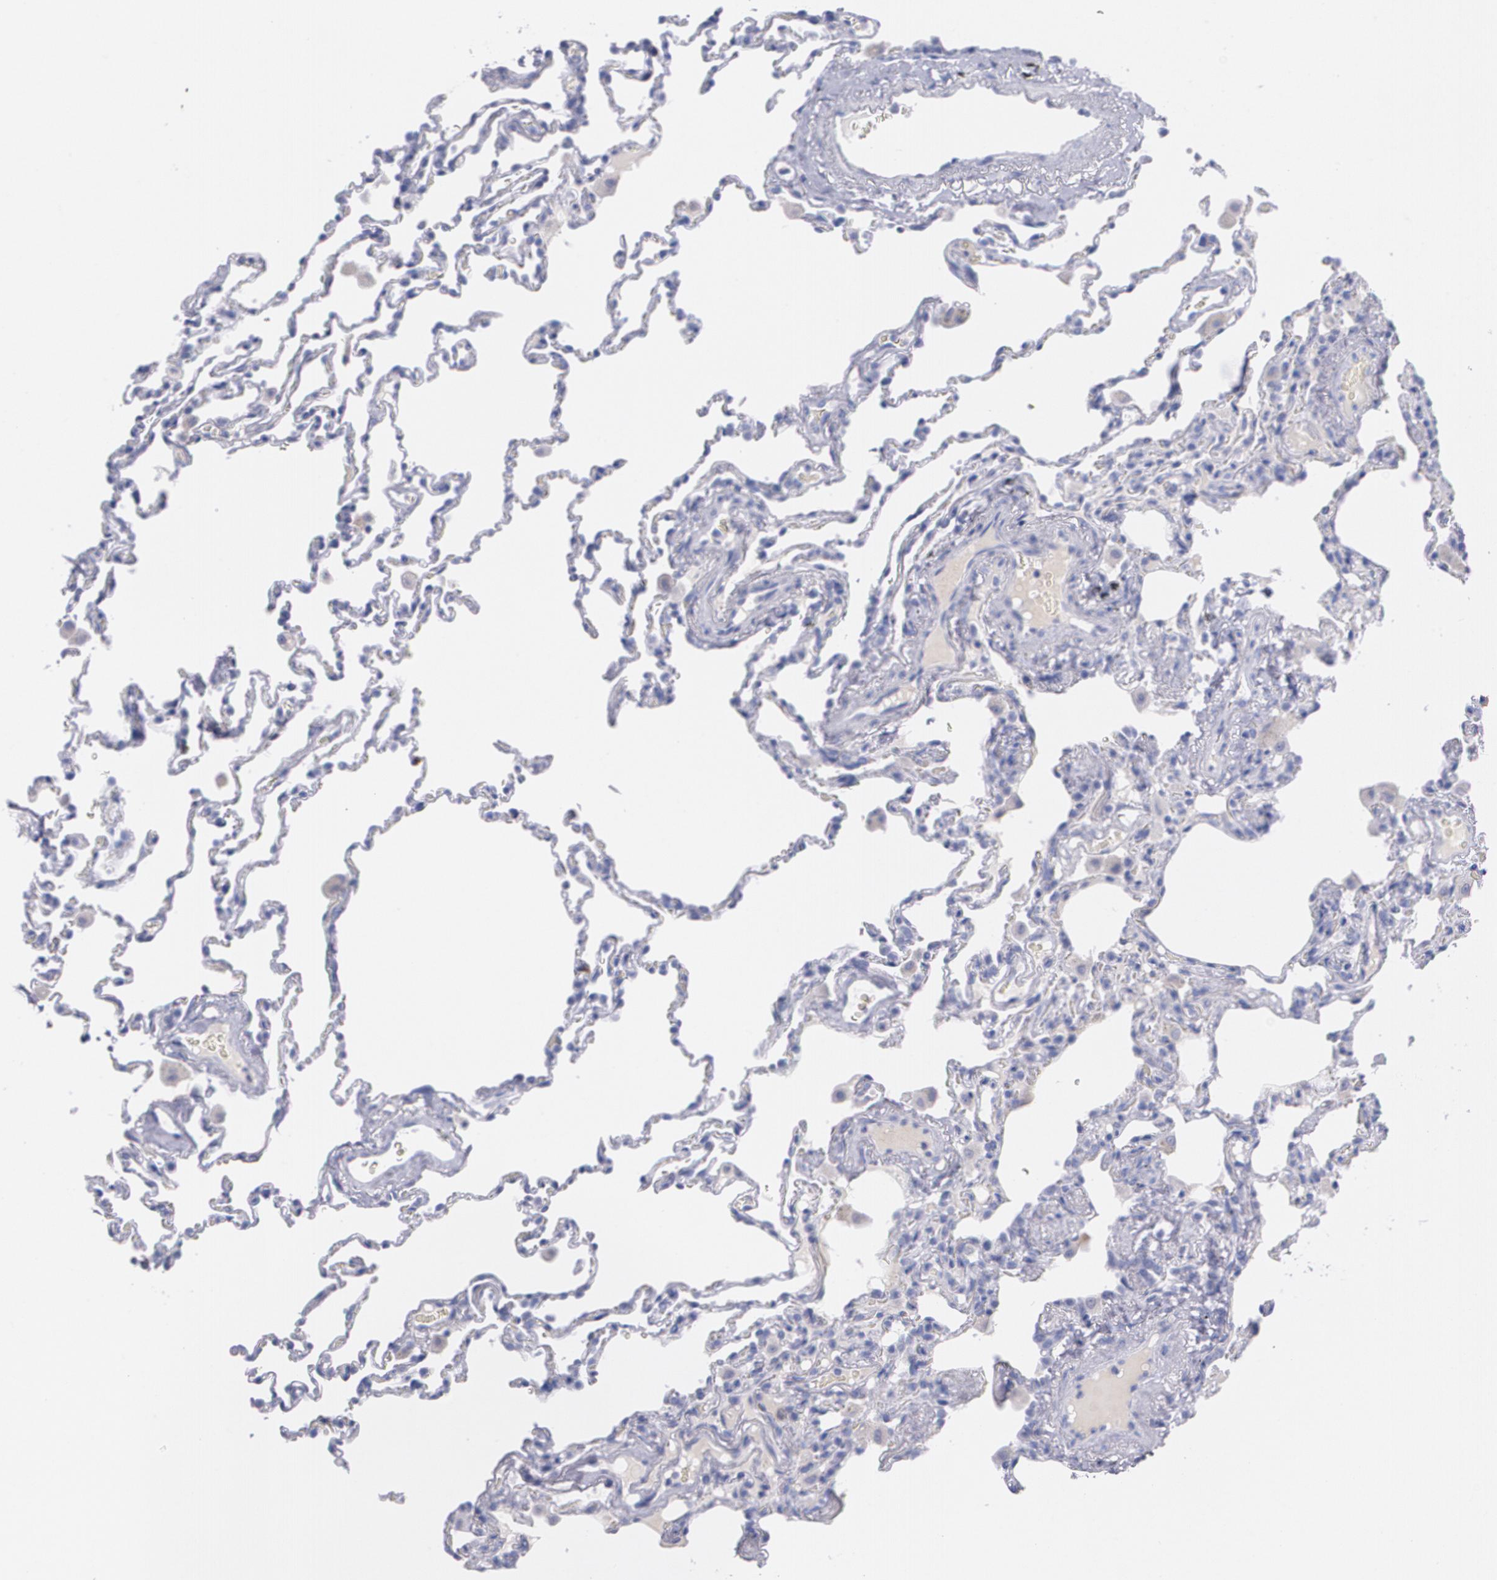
{"staining": {"intensity": "negative", "quantity": "none", "location": "none"}, "tissue": "lung", "cell_type": "Alveolar cells", "image_type": "normal", "snomed": [{"axis": "morphology", "description": "Normal tissue, NOS"}, {"axis": "topography", "description": "Lung"}], "caption": "IHC micrograph of normal human lung stained for a protein (brown), which displays no staining in alveolar cells.", "gene": "HMMR", "patient": {"sex": "male", "age": 59}}